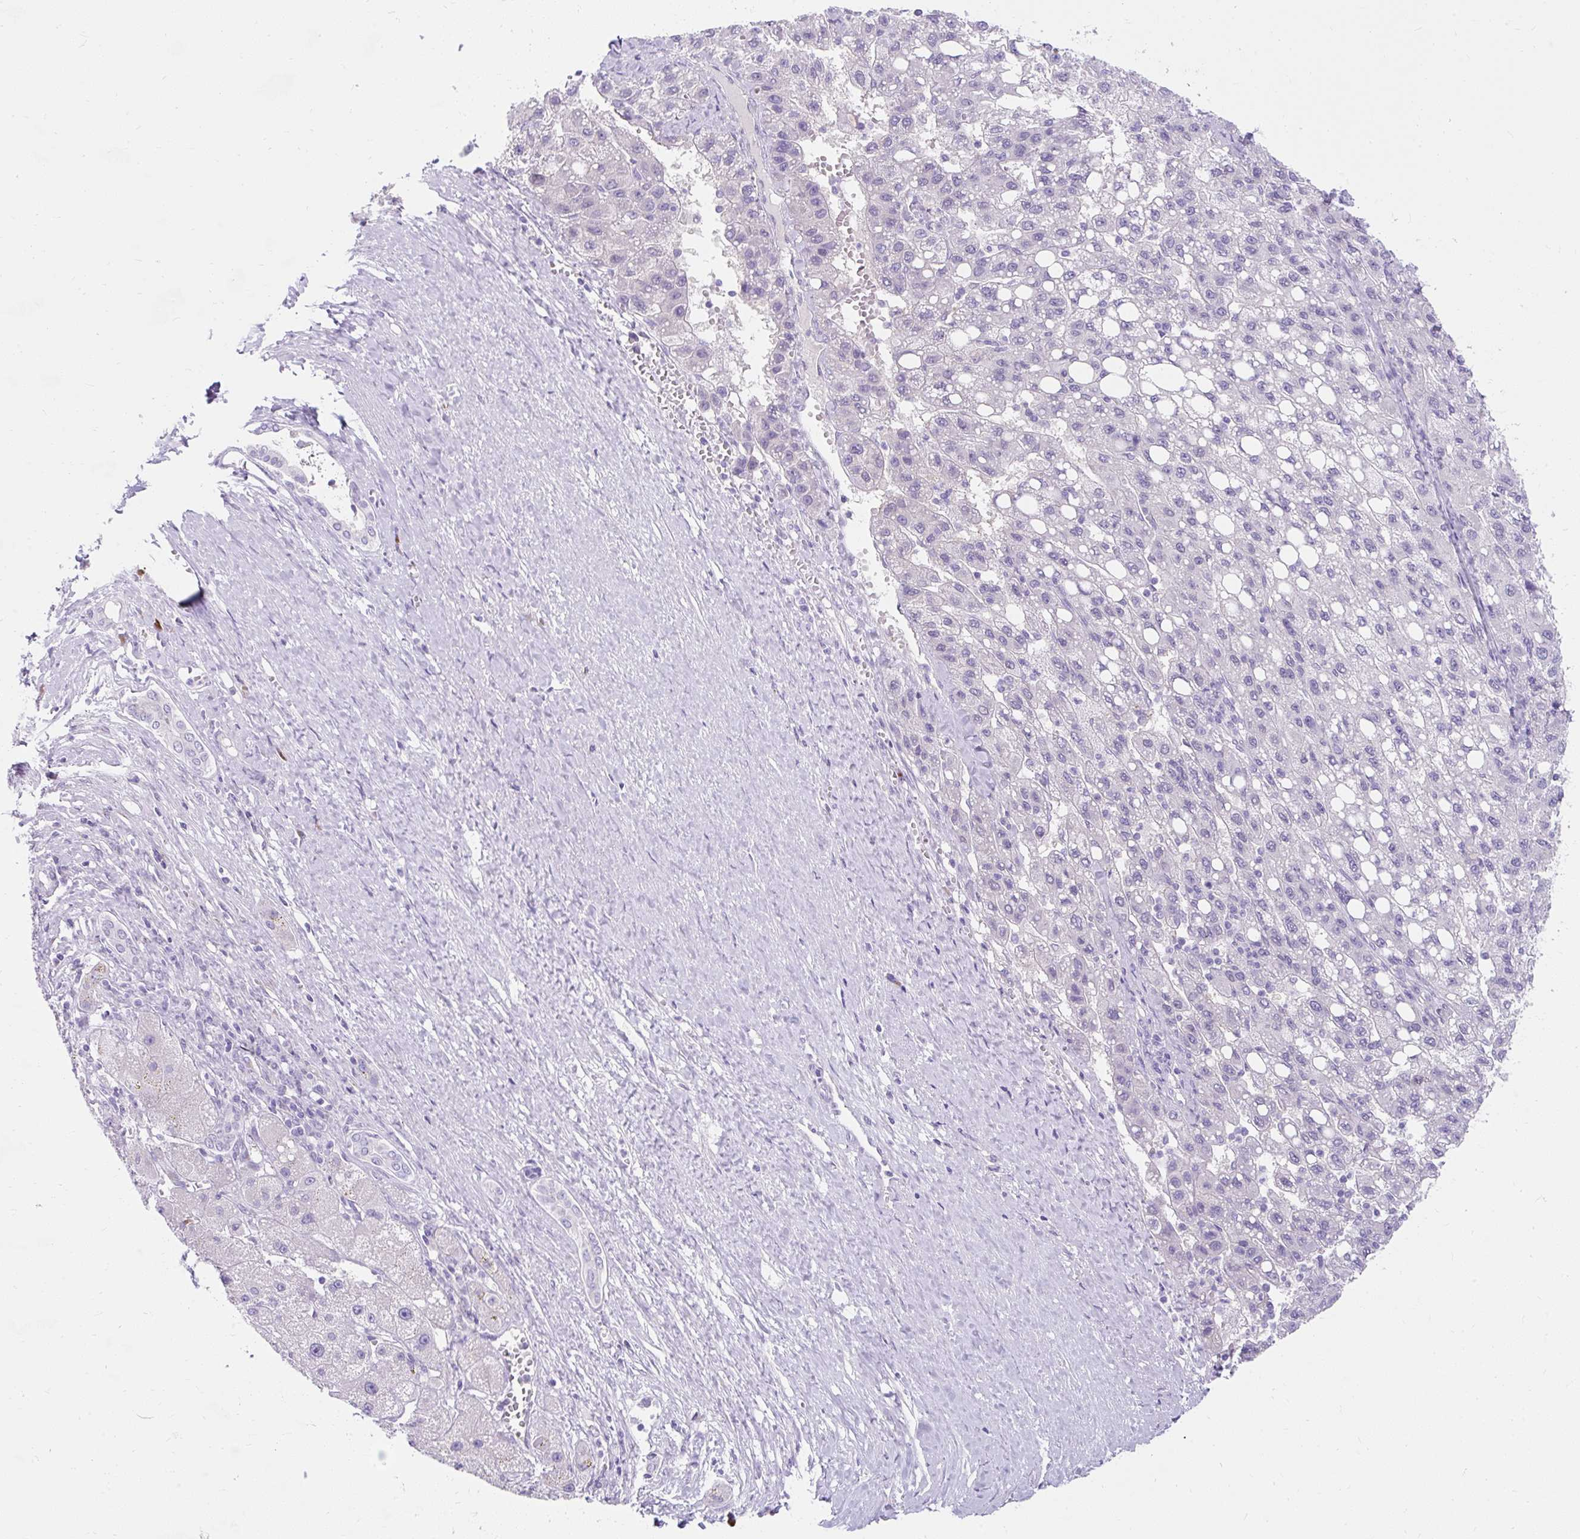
{"staining": {"intensity": "negative", "quantity": "none", "location": "none"}, "tissue": "liver cancer", "cell_type": "Tumor cells", "image_type": "cancer", "snomed": [{"axis": "morphology", "description": "Carcinoma, Hepatocellular, NOS"}, {"axis": "topography", "description": "Liver"}], "caption": "This is an IHC histopathology image of liver hepatocellular carcinoma. There is no positivity in tumor cells.", "gene": "GOLGA8A", "patient": {"sex": "female", "age": 82}}